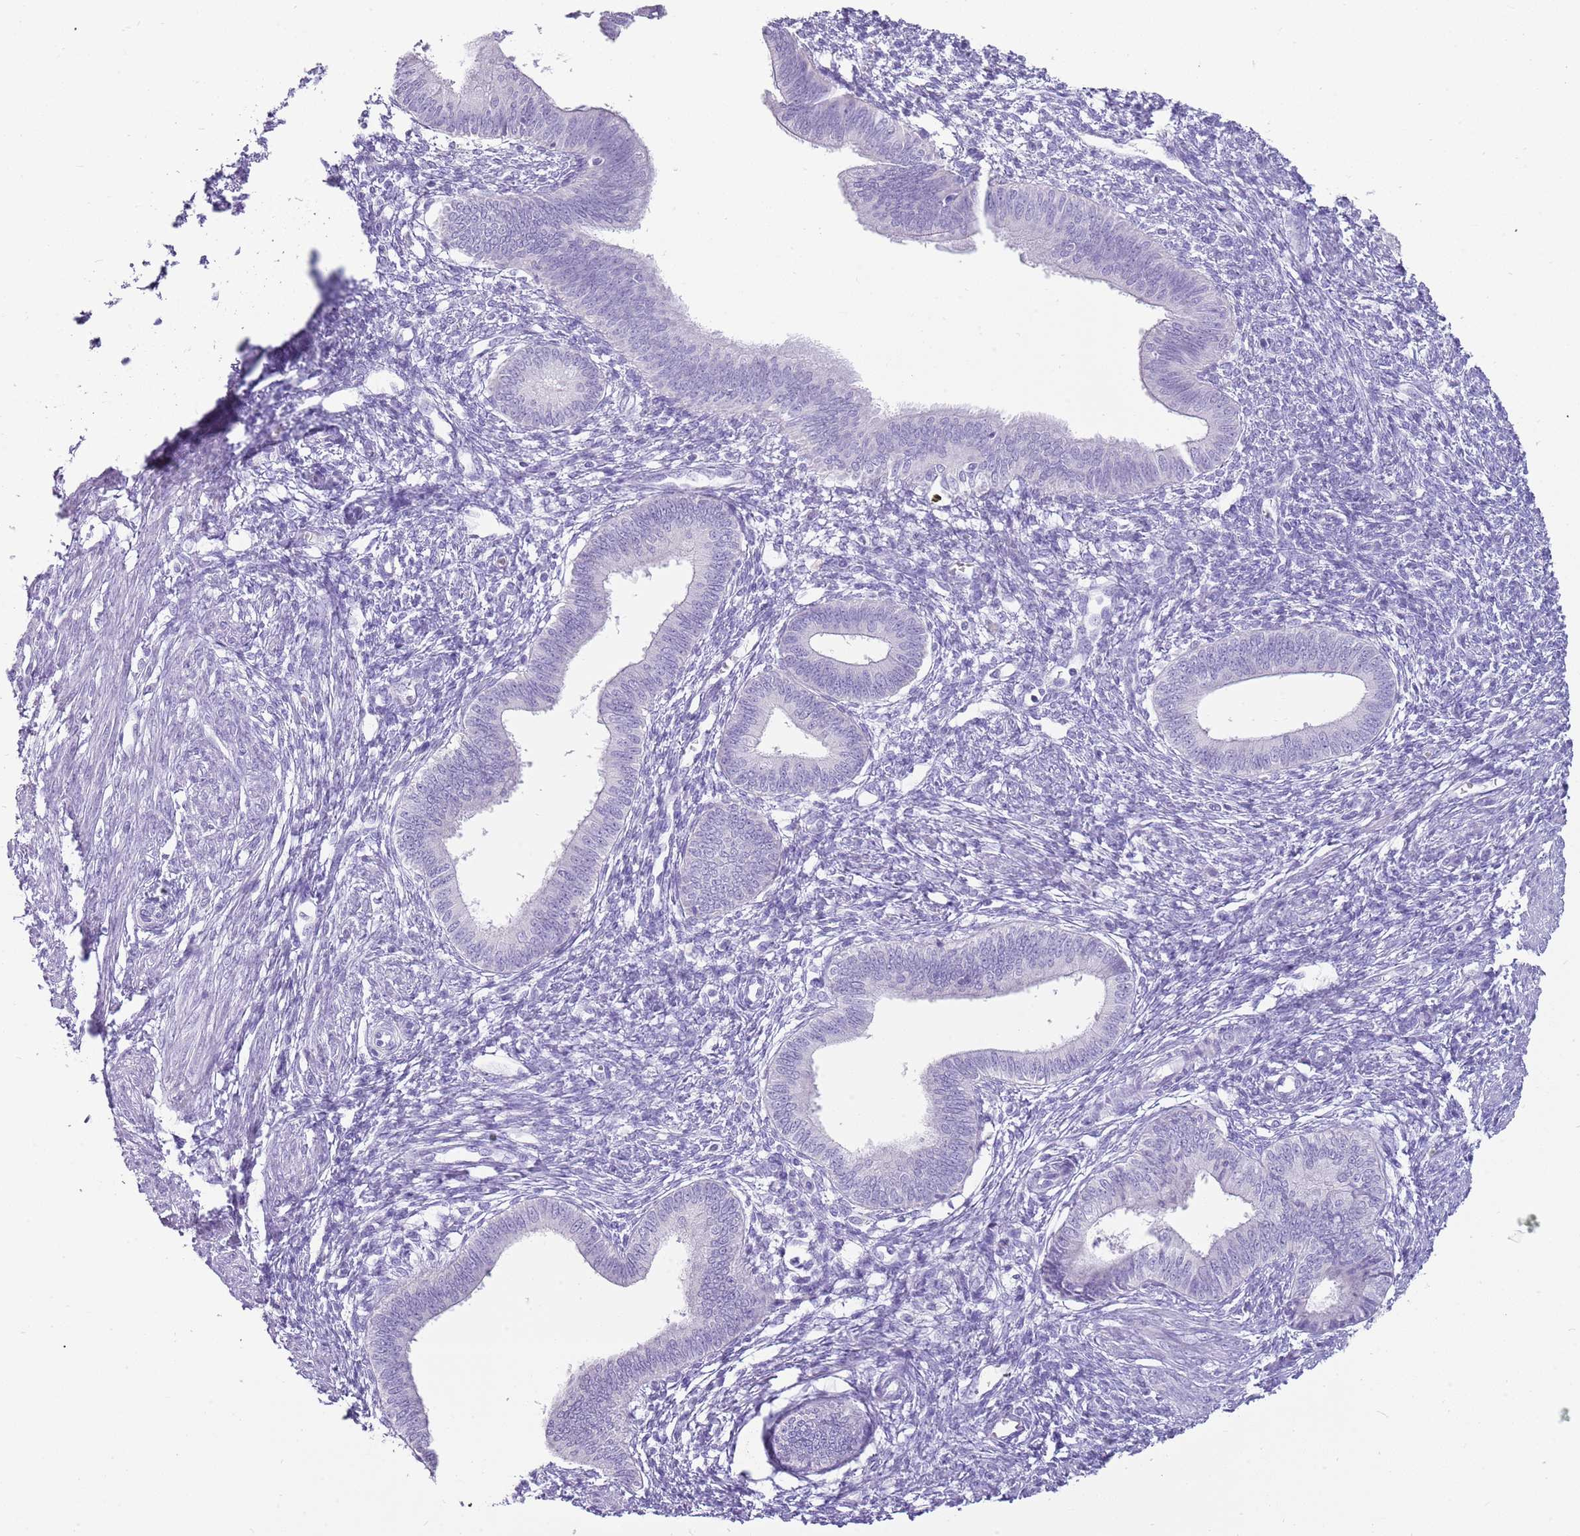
{"staining": {"intensity": "negative", "quantity": "none", "location": "none"}, "tissue": "endometrium", "cell_type": "Cells in endometrial stroma", "image_type": "normal", "snomed": [{"axis": "morphology", "description": "Normal tissue, NOS"}, {"axis": "topography", "description": "Endometrium"}], "caption": "Cells in endometrial stroma show no significant staining in benign endometrium. (DAB (3,3'-diaminobenzidine) immunohistochemistry (IHC), high magnification).", "gene": "ENSG00000271254", "patient": {"sex": "female", "age": 46}}